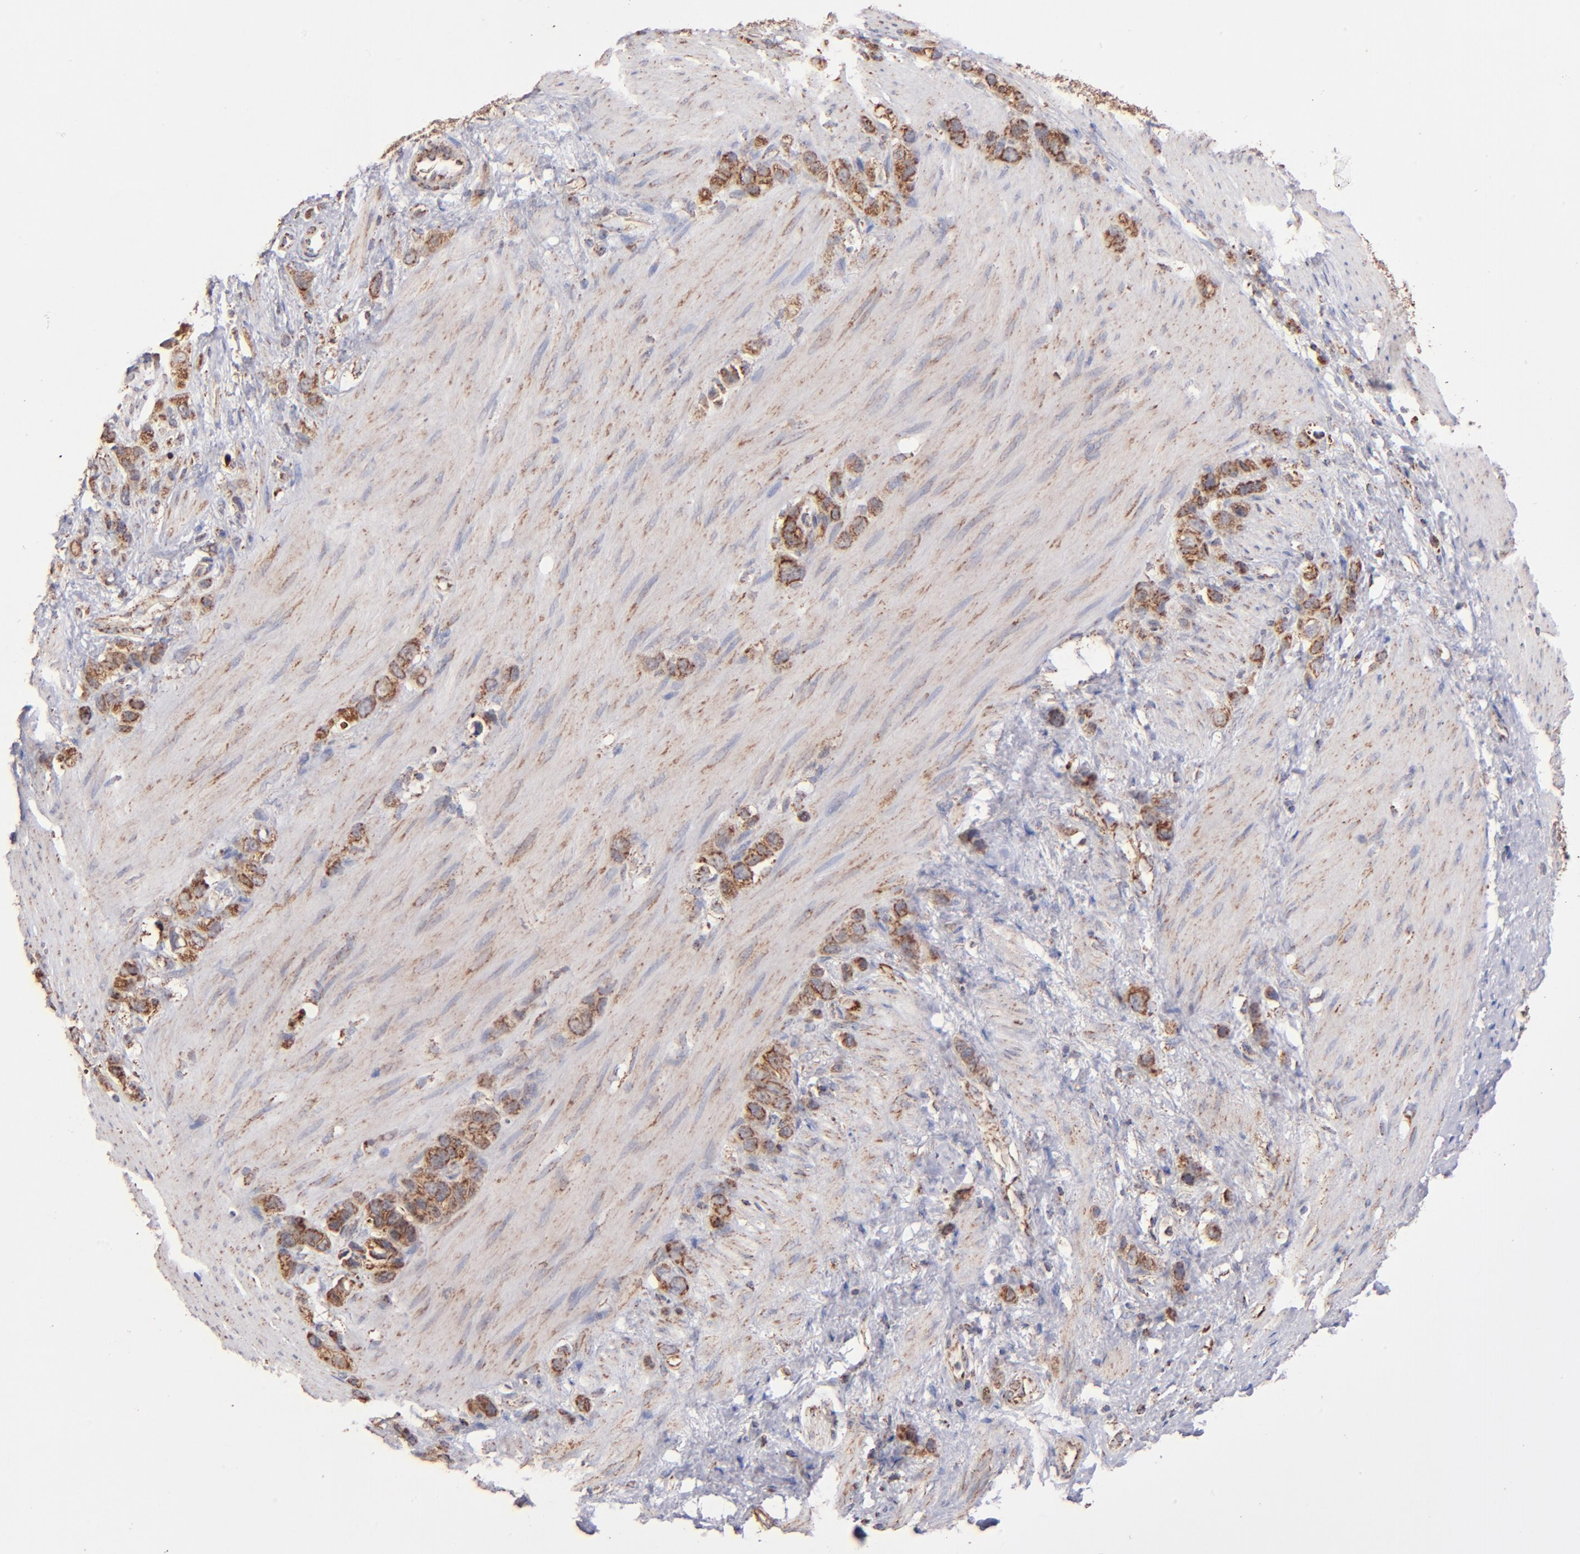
{"staining": {"intensity": "moderate", "quantity": ">75%", "location": "cytoplasmic/membranous"}, "tissue": "stomach cancer", "cell_type": "Tumor cells", "image_type": "cancer", "snomed": [{"axis": "morphology", "description": "Normal tissue, NOS"}, {"axis": "morphology", "description": "Adenocarcinoma, NOS"}, {"axis": "morphology", "description": "Adenocarcinoma, High grade"}, {"axis": "topography", "description": "Stomach, upper"}, {"axis": "topography", "description": "Stomach"}], "caption": "There is medium levels of moderate cytoplasmic/membranous positivity in tumor cells of stomach cancer, as demonstrated by immunohistochemical staining (brown color).", "gene": "DLST", "patient": {"sex": "female", "age": 65}}